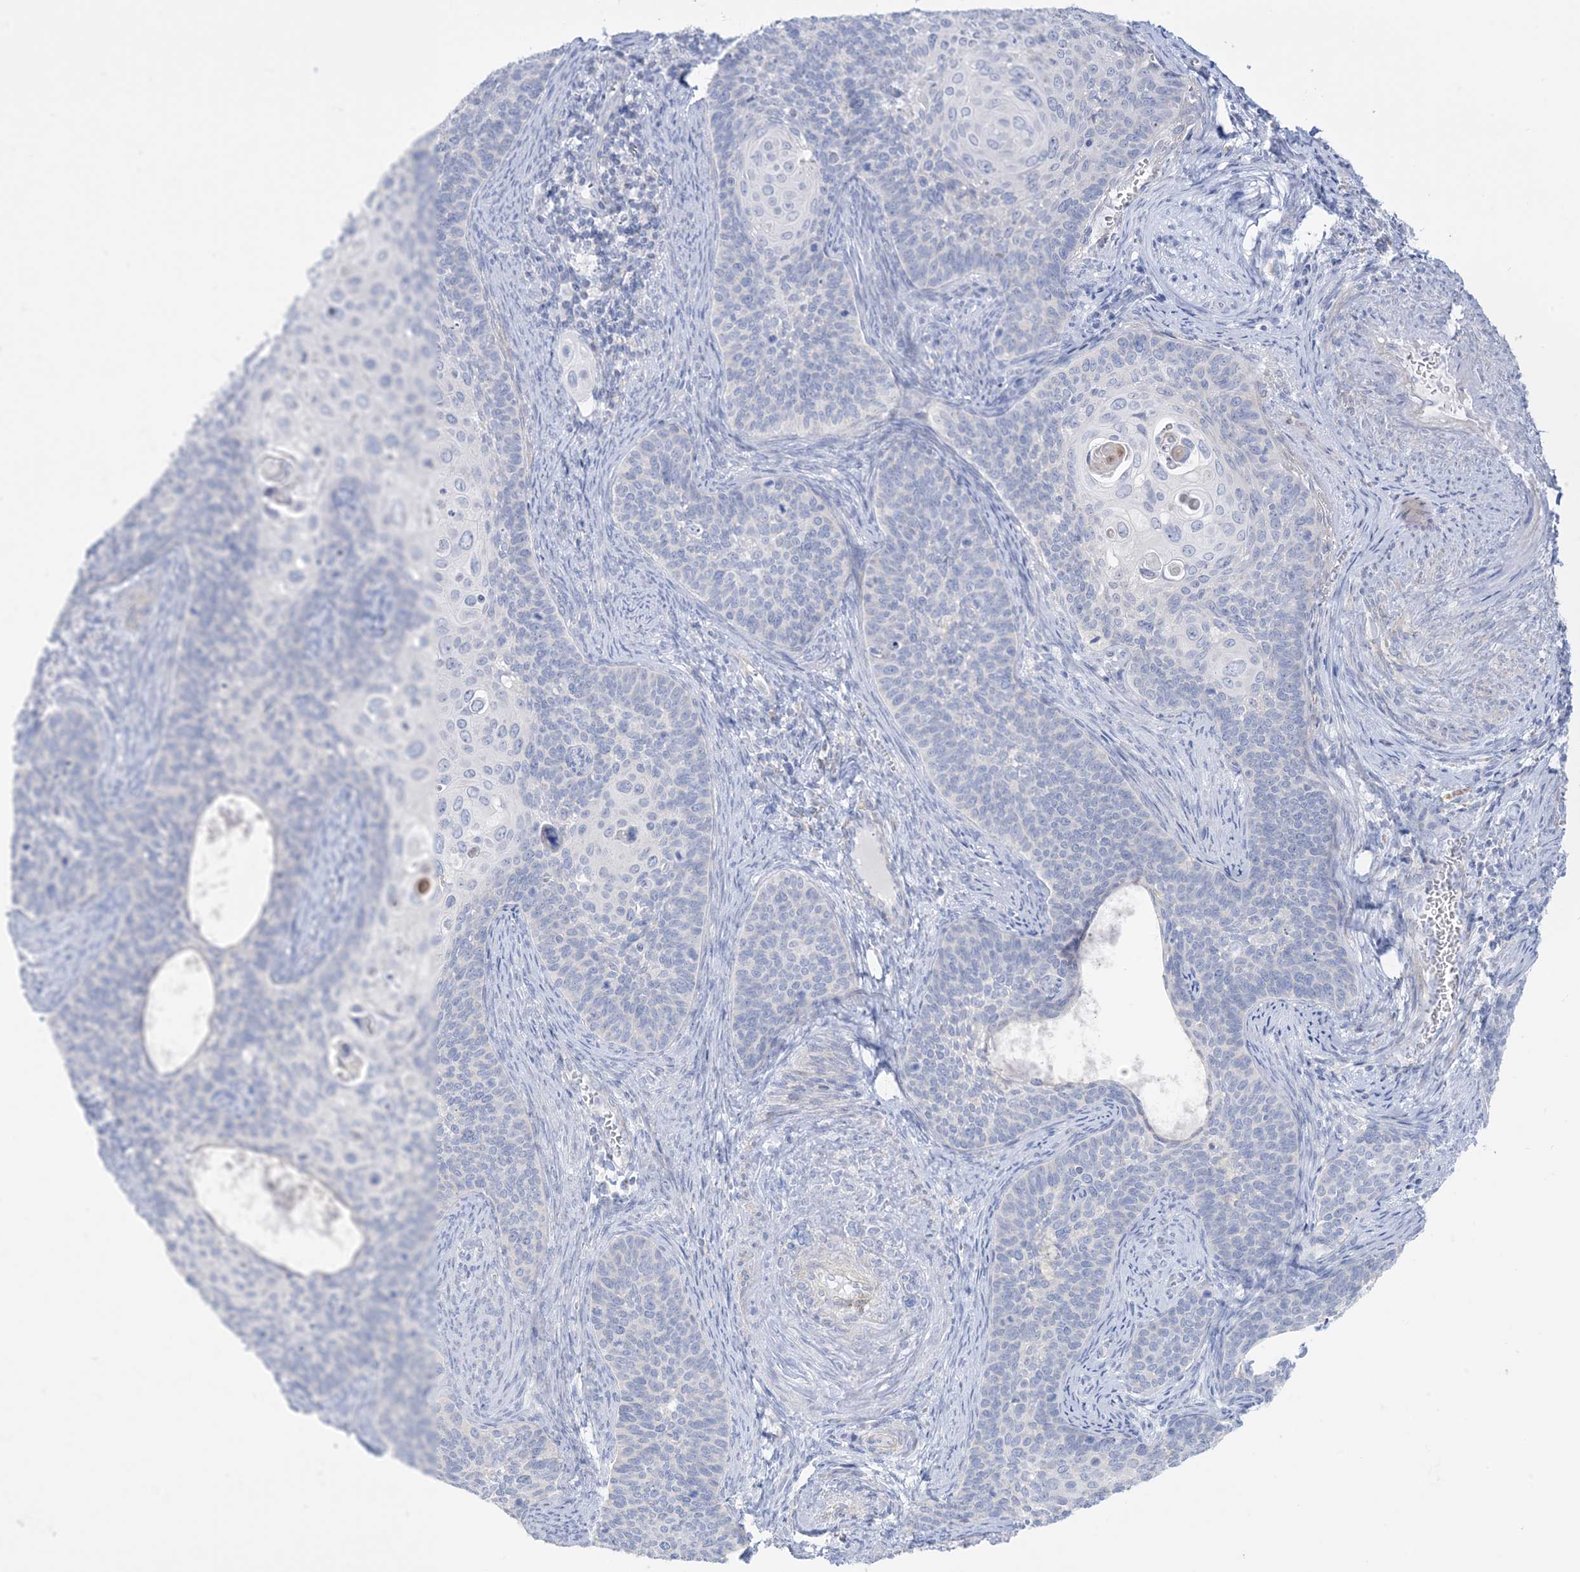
{"staining": {"intensity": "negative", "quantity": "none", "location": "none"}, "tissue": "cervical cancer", "cell_type": "Tumor cells", "image_type": "cancer", "snomed": [{"axis": "morphology", "description": "Squamous cell carcinoma, NOS"}, {"axis": "topography", "description": "Cervix"}], "caption": "The image reveals no significant expression in tumor cells of cervical cancer (squamous cell carcinoma).", "gene": "SLC26A3", "patient": {"sex": "female", "age": 33}}